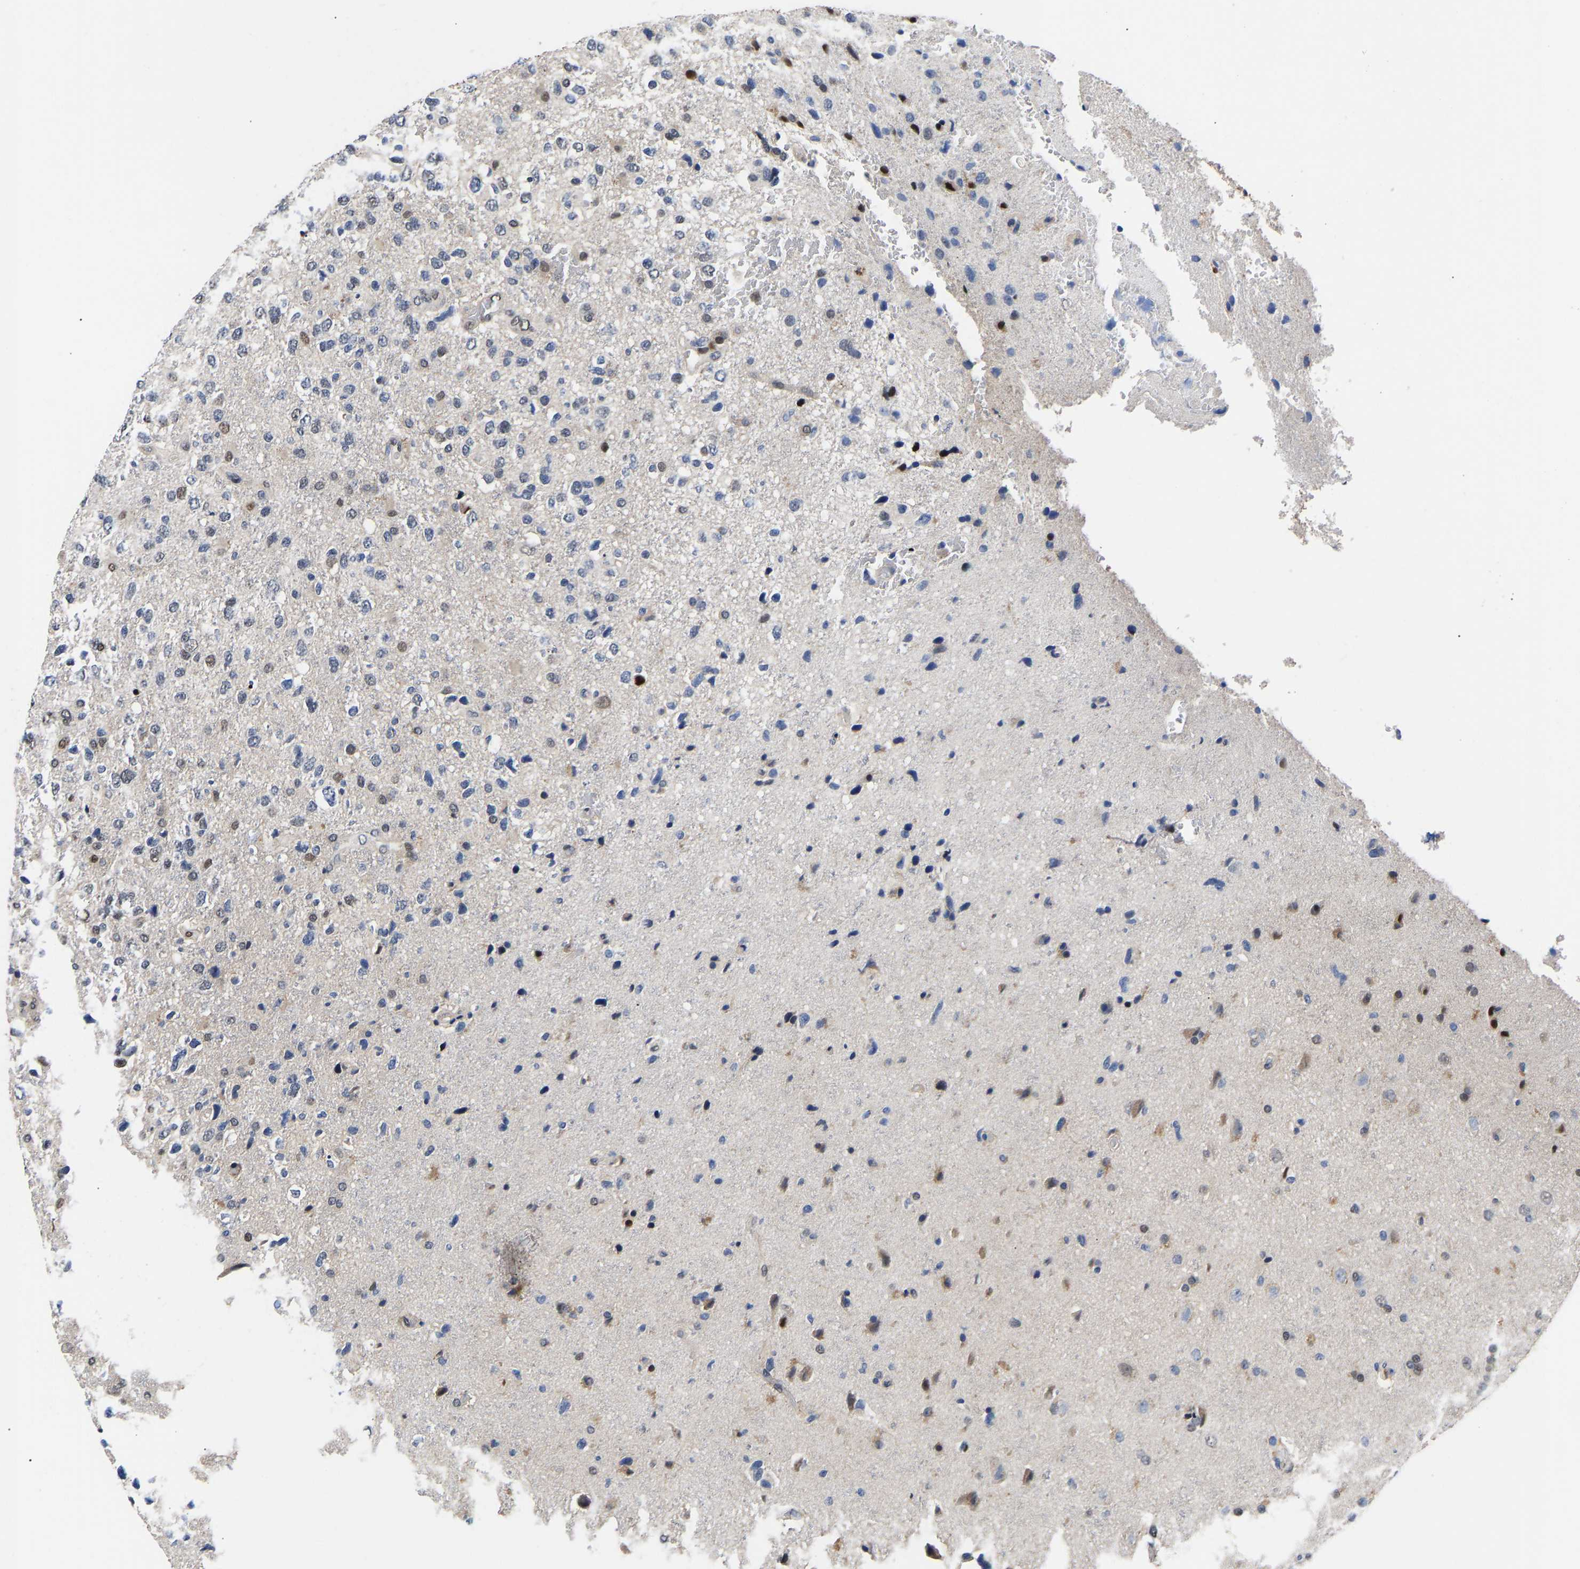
{"staining": {"intensity": "strong", "quantity": "<25%", "location": "nuclear"}, "tissue": "glioma", "cell_type": "Tumor cells", "image_type": "cancer", "snomed": [{"axis": "morphology", "description": "Glioma, malignant, High grade"}, {"axis": "topography", "description": "Brain"}], "caption": "Malignant glioma (high-grade) was stained to show a protein in brown. There is medium levels of strong nuclear staining in approximately <25% of tumor cells.", "gene": "PTRHD1", "patient": {"sex": "female", "age": 58}}